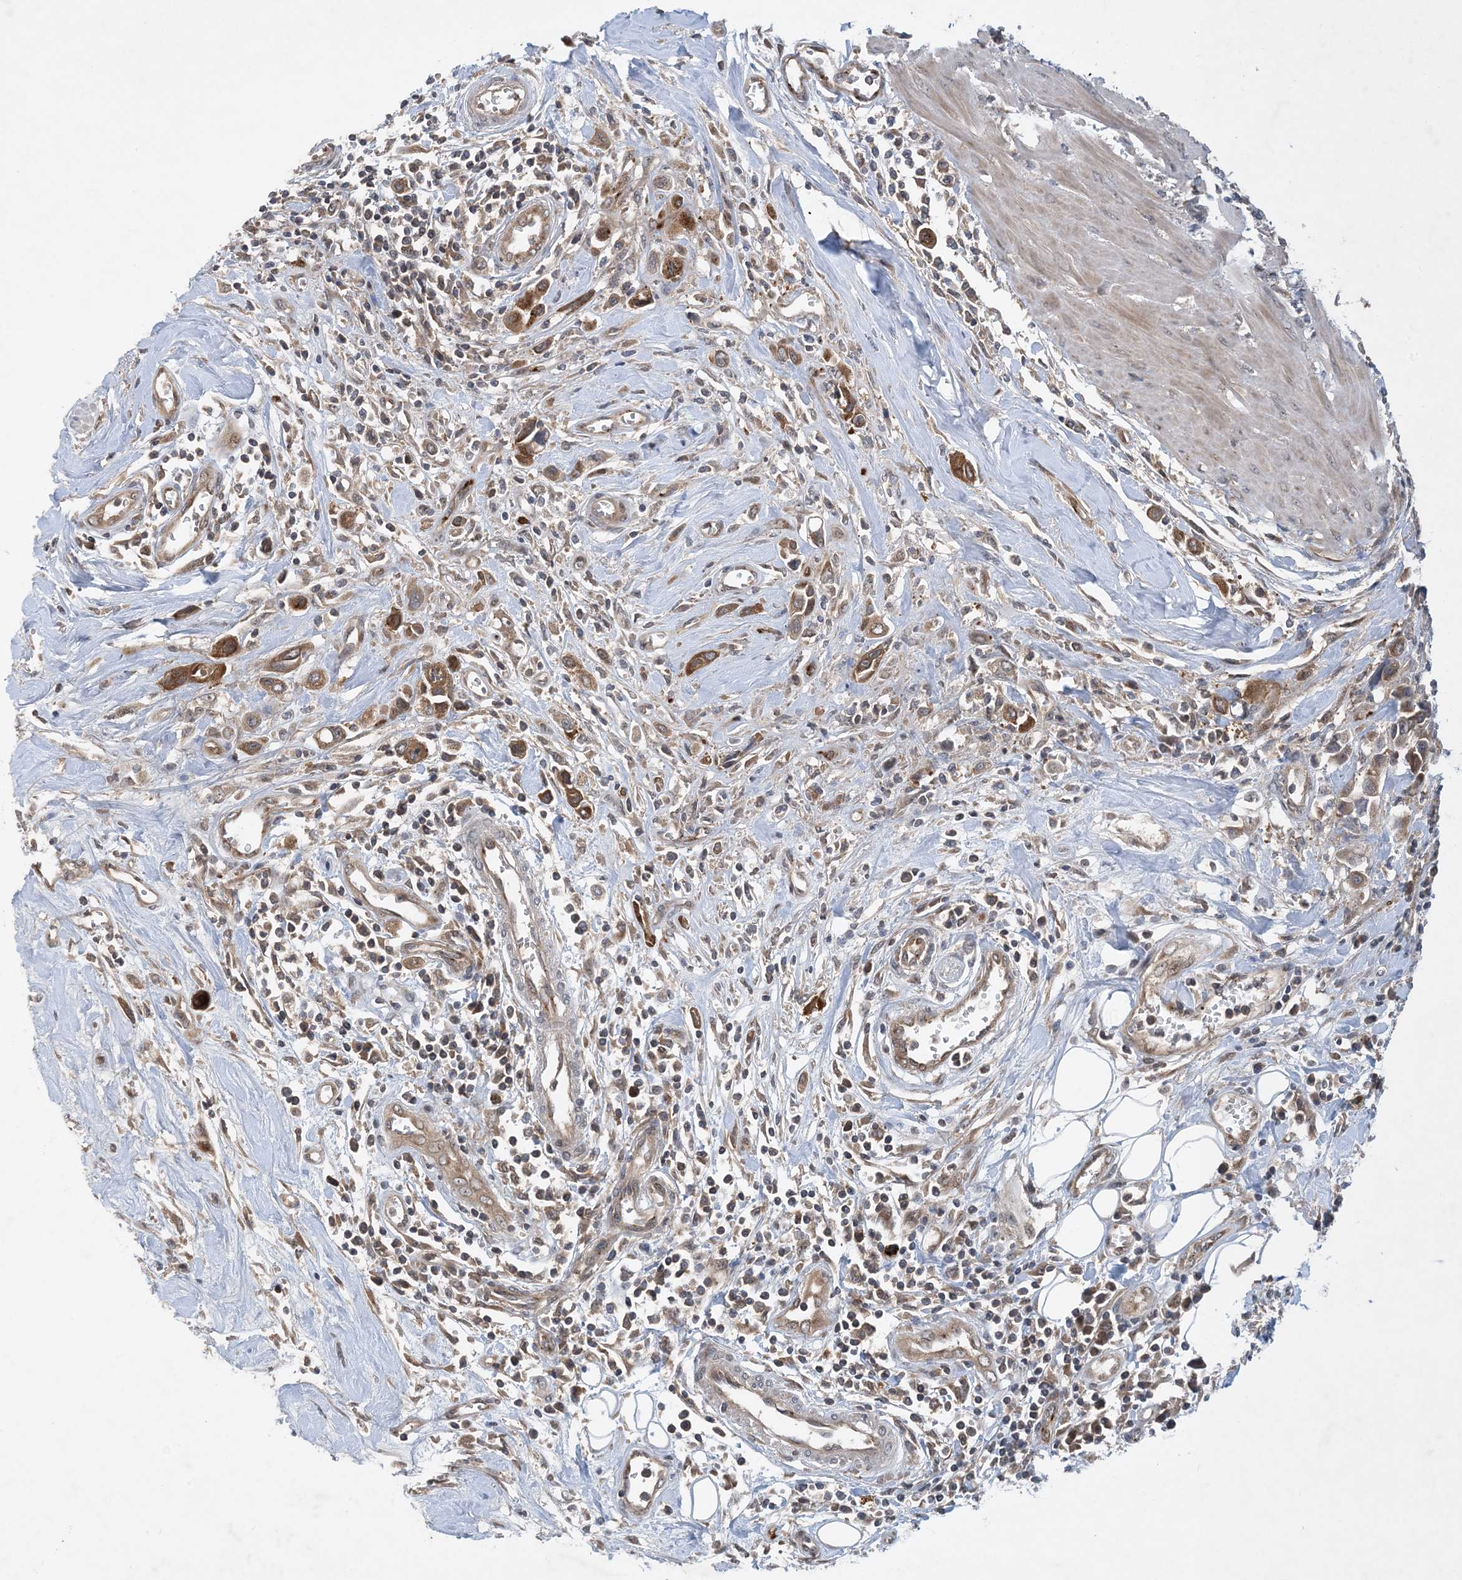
{"staining": {"intensity": "strong", "quantity": ">75%", "location": "cytoplasmic/membranous"}, "tissue": "urothelial cancer", "cell_type": "Tumor cells", "image_type": "cancer", "snomed": [{"axis": "morphology", "description": "Urothelial carcinoma, High grade"}, {"axis": "topography", "description": "Urinary bladder"}], "caption": "The micrograph demonstrates immunohistochemical staining of urothelial cancer. There is strong cytoplasmic/membranous staining is appreciated in about >75% of tumor cells.", "gene": "TINAG", "patient": {"sex": "male", "age": 50}}